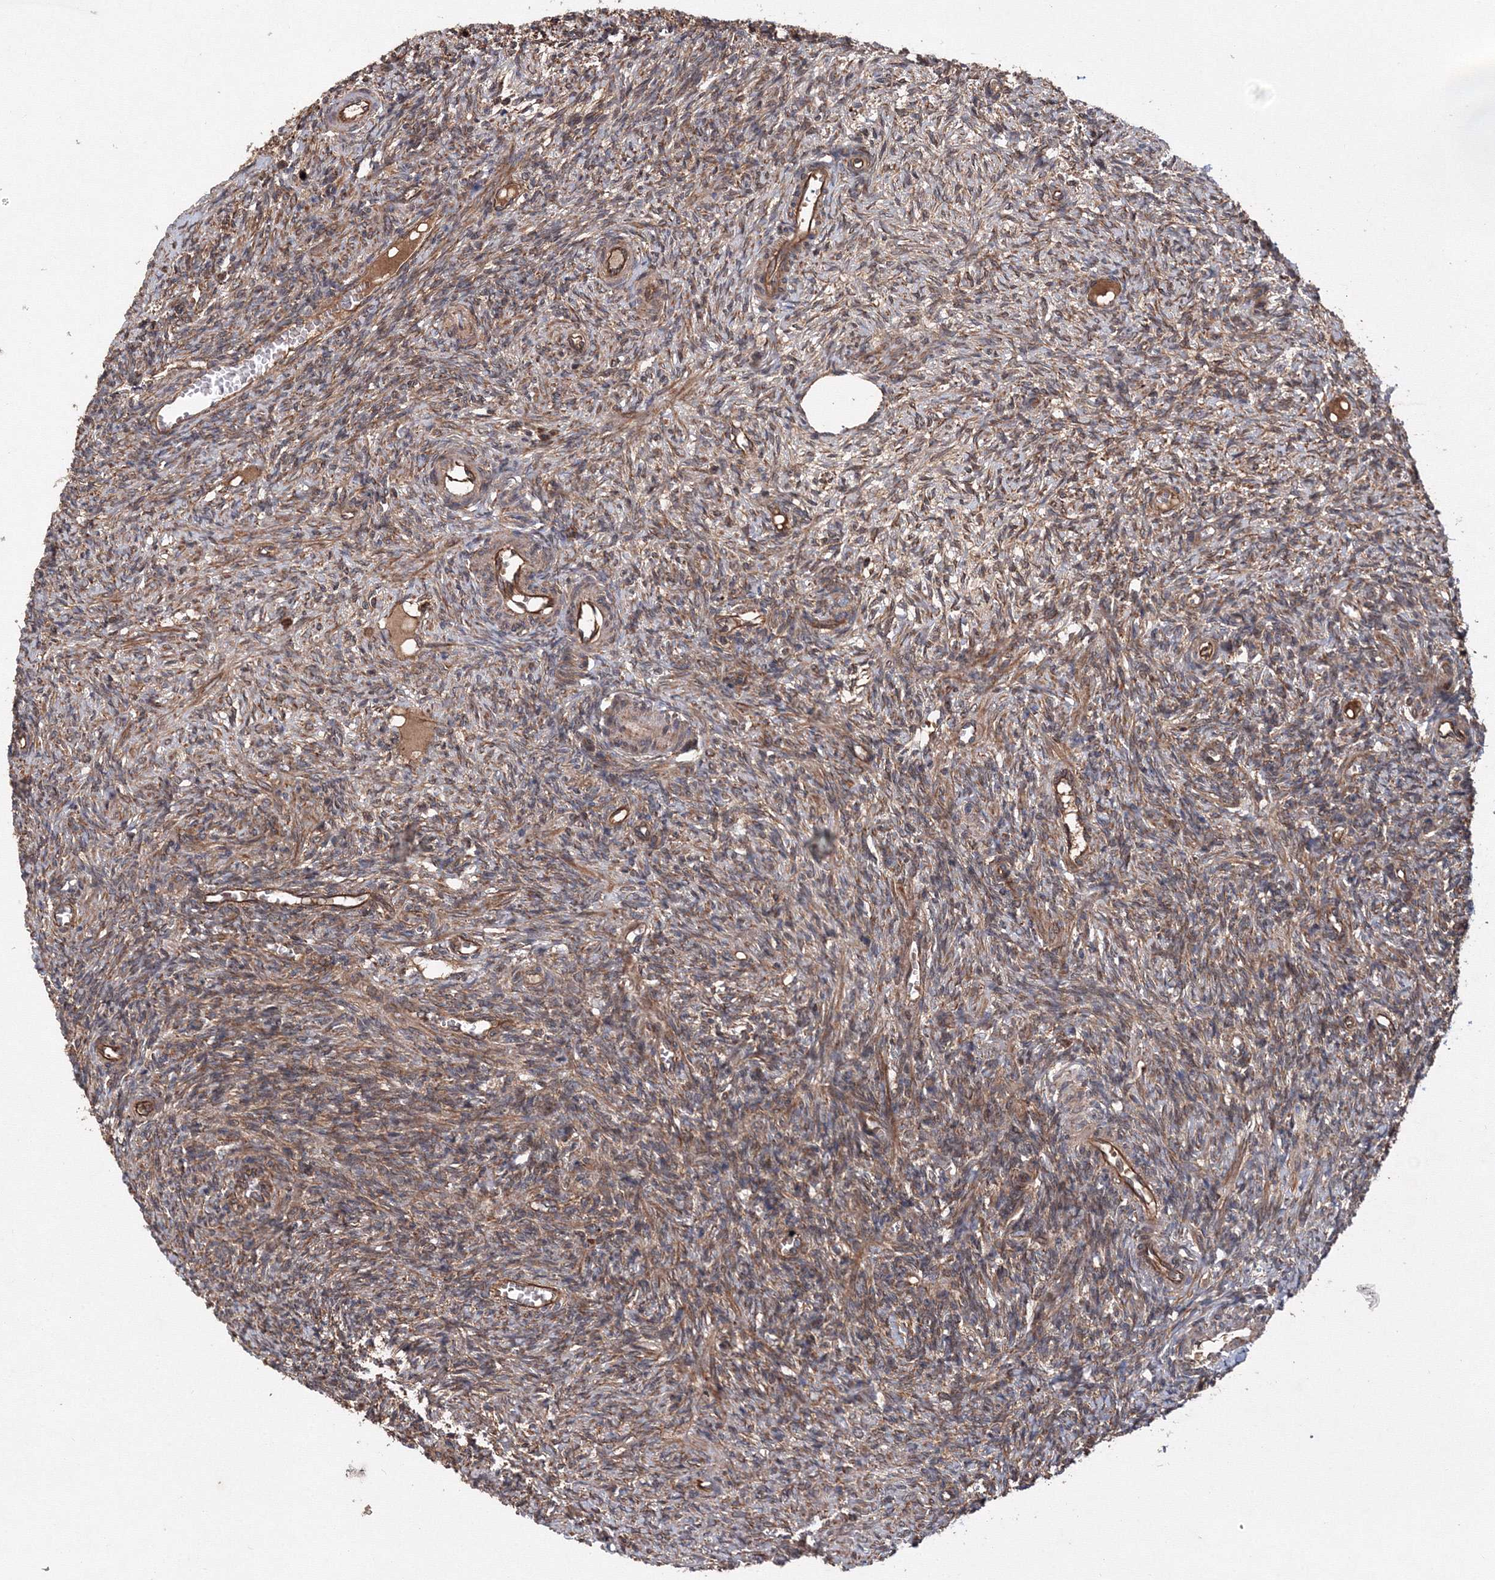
{"staining": {"intensity": "weak", "quantity": ">75%", "location": "cytoplasmic/membranous"}, "tissue": "ovary", "cell_type": "Ovarian stroma cells", "image_type": "normal", "snomed": [{"axis": "morphology", "description": "Normal tissue, NOS"}, {"axis": "topography", "description": "Ovary"}], "caption": "Protein positivity by IHC reveals weak cytoplasmic/membranous expression in approximately >75% of ovarian stroma cells in benign ovary. (brown staining indicates protein expression, while blue staining denotes nuclei).", "gene": "ATG3", "patient": {"sex": "female", "age": 27}}